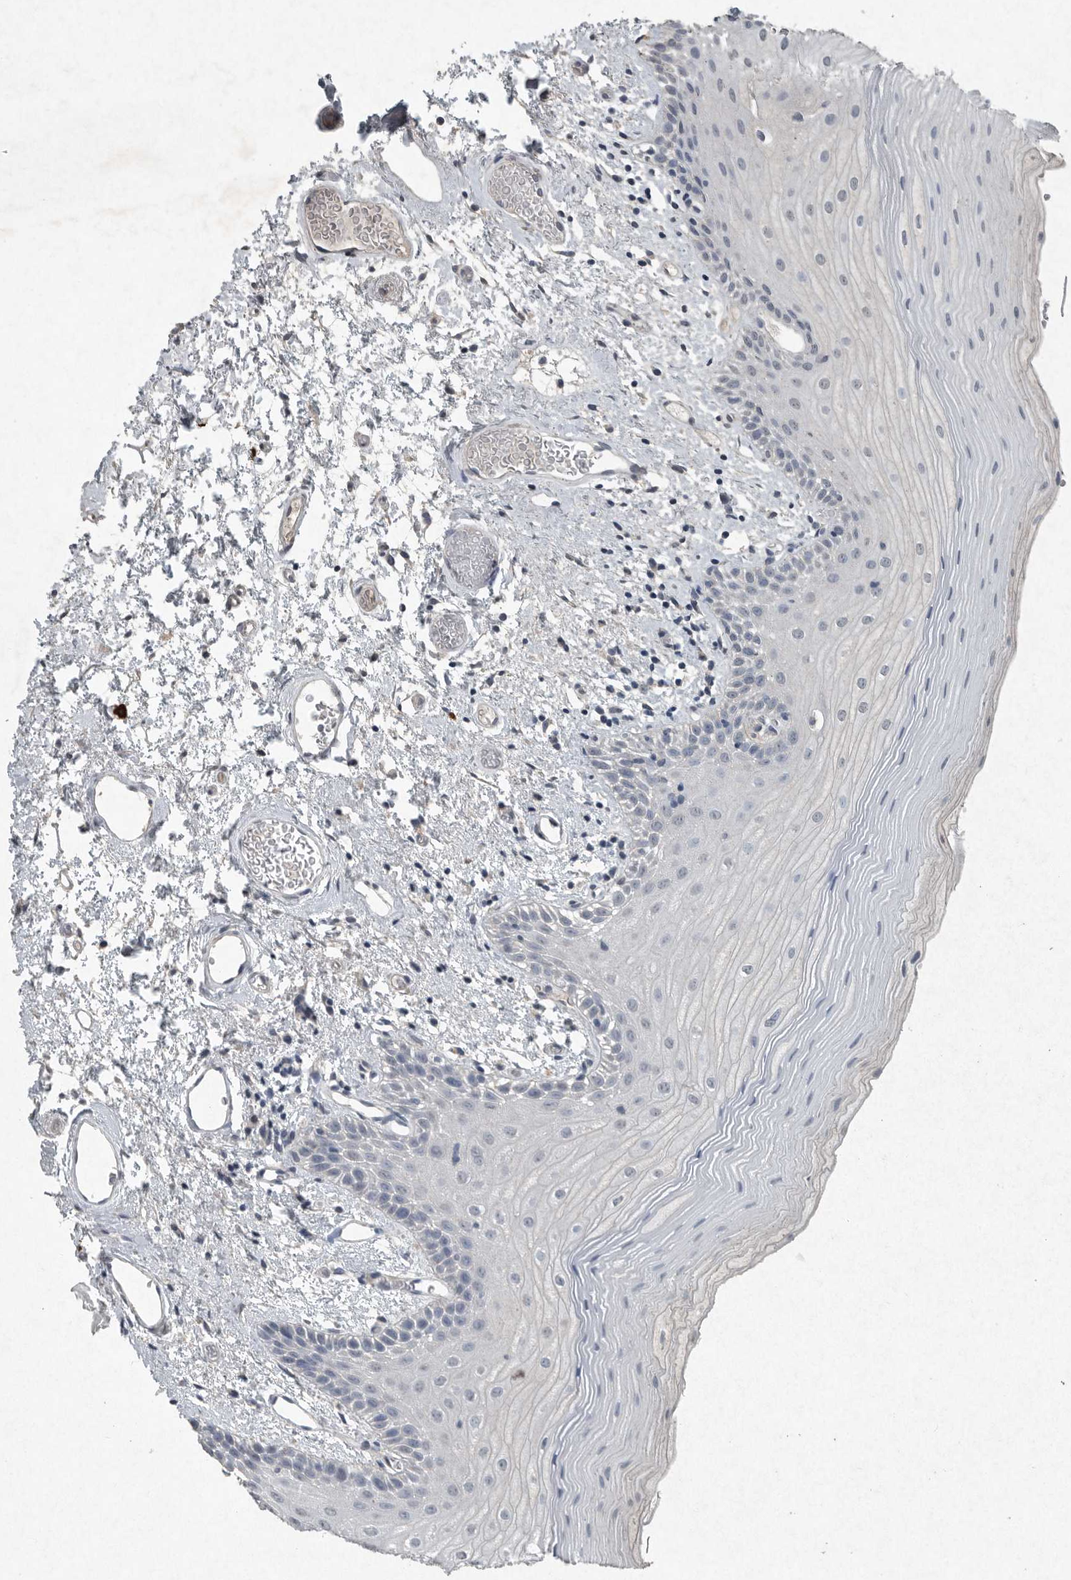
{"staining": {"intensity": "negative", "quantity": "none", "location": "none"}, "tissue": "oral mucosa", "cell_type": "Squamous epithelial cells", "image_type": "normal", "snomed": [{"axis": "morphology", "description": "Normal tissue, NOS"}, {"axis": "topography", "description": "Oral tissue"}], "caption": "This histopathology image is of benign oral mucosa stained with immunohistochemistry (IHC) to label a protein in brown with the nuclei are counter-stained blue. There is no staining in squamous epithelial cells.", "gene": "IL20", "patient": {"sex": "male", "age": 52}}